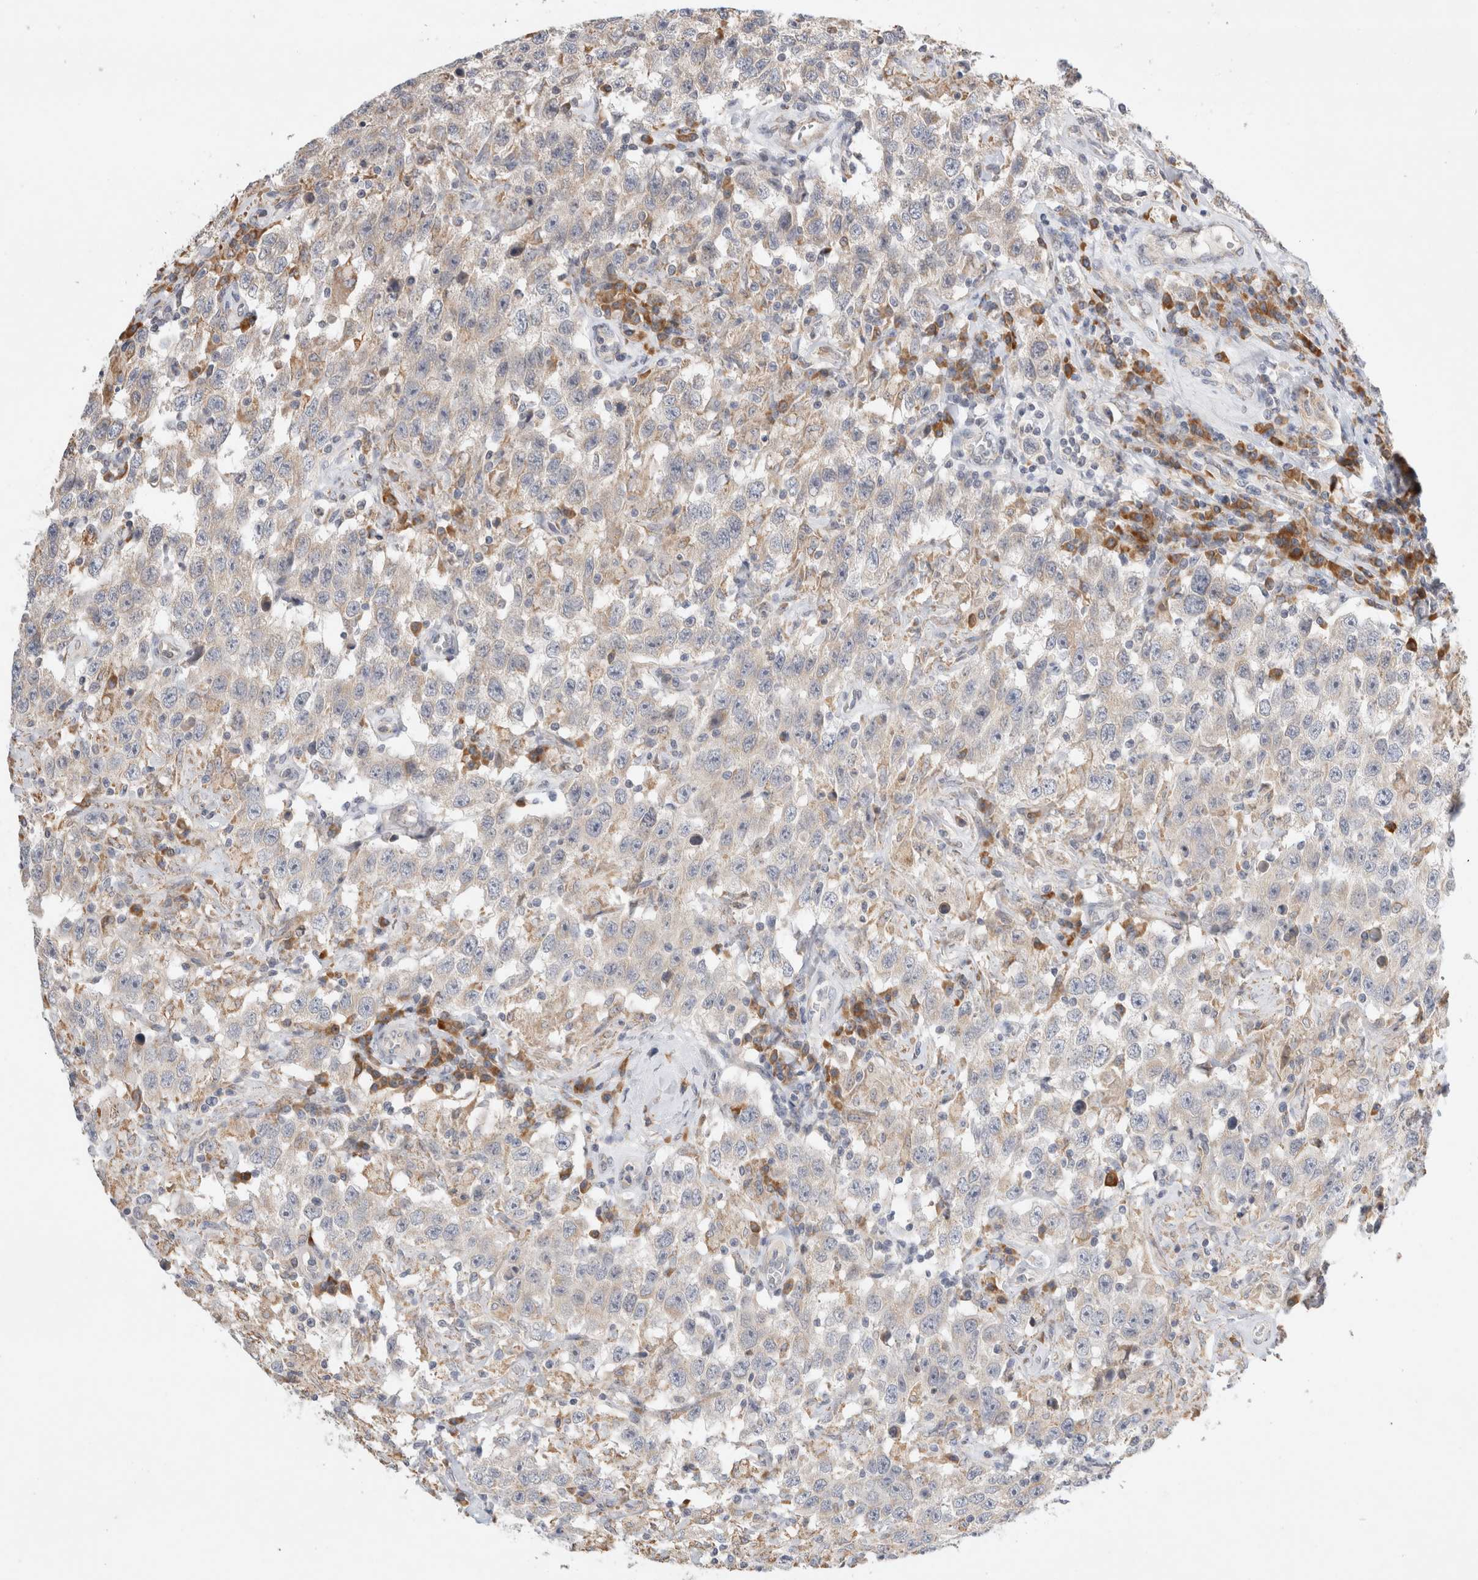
{"staining": {"intensity": "negative", "quantity": "none", "location": "none"}, "tissue": "testis cancer", "cell_type": "Tumor cells", "image_type": "cancer", "snomed": [{"axis": "morphology", "description": "Seminoma, NOS"}, {"axis": "topography", "description": "Testis"}], "caption": "Immunohistochemistry of human testis seminoma shows no positivity in tumor cells.", "gene": "NEDD4L", "patient": {"sex": "male", "age": 41}}